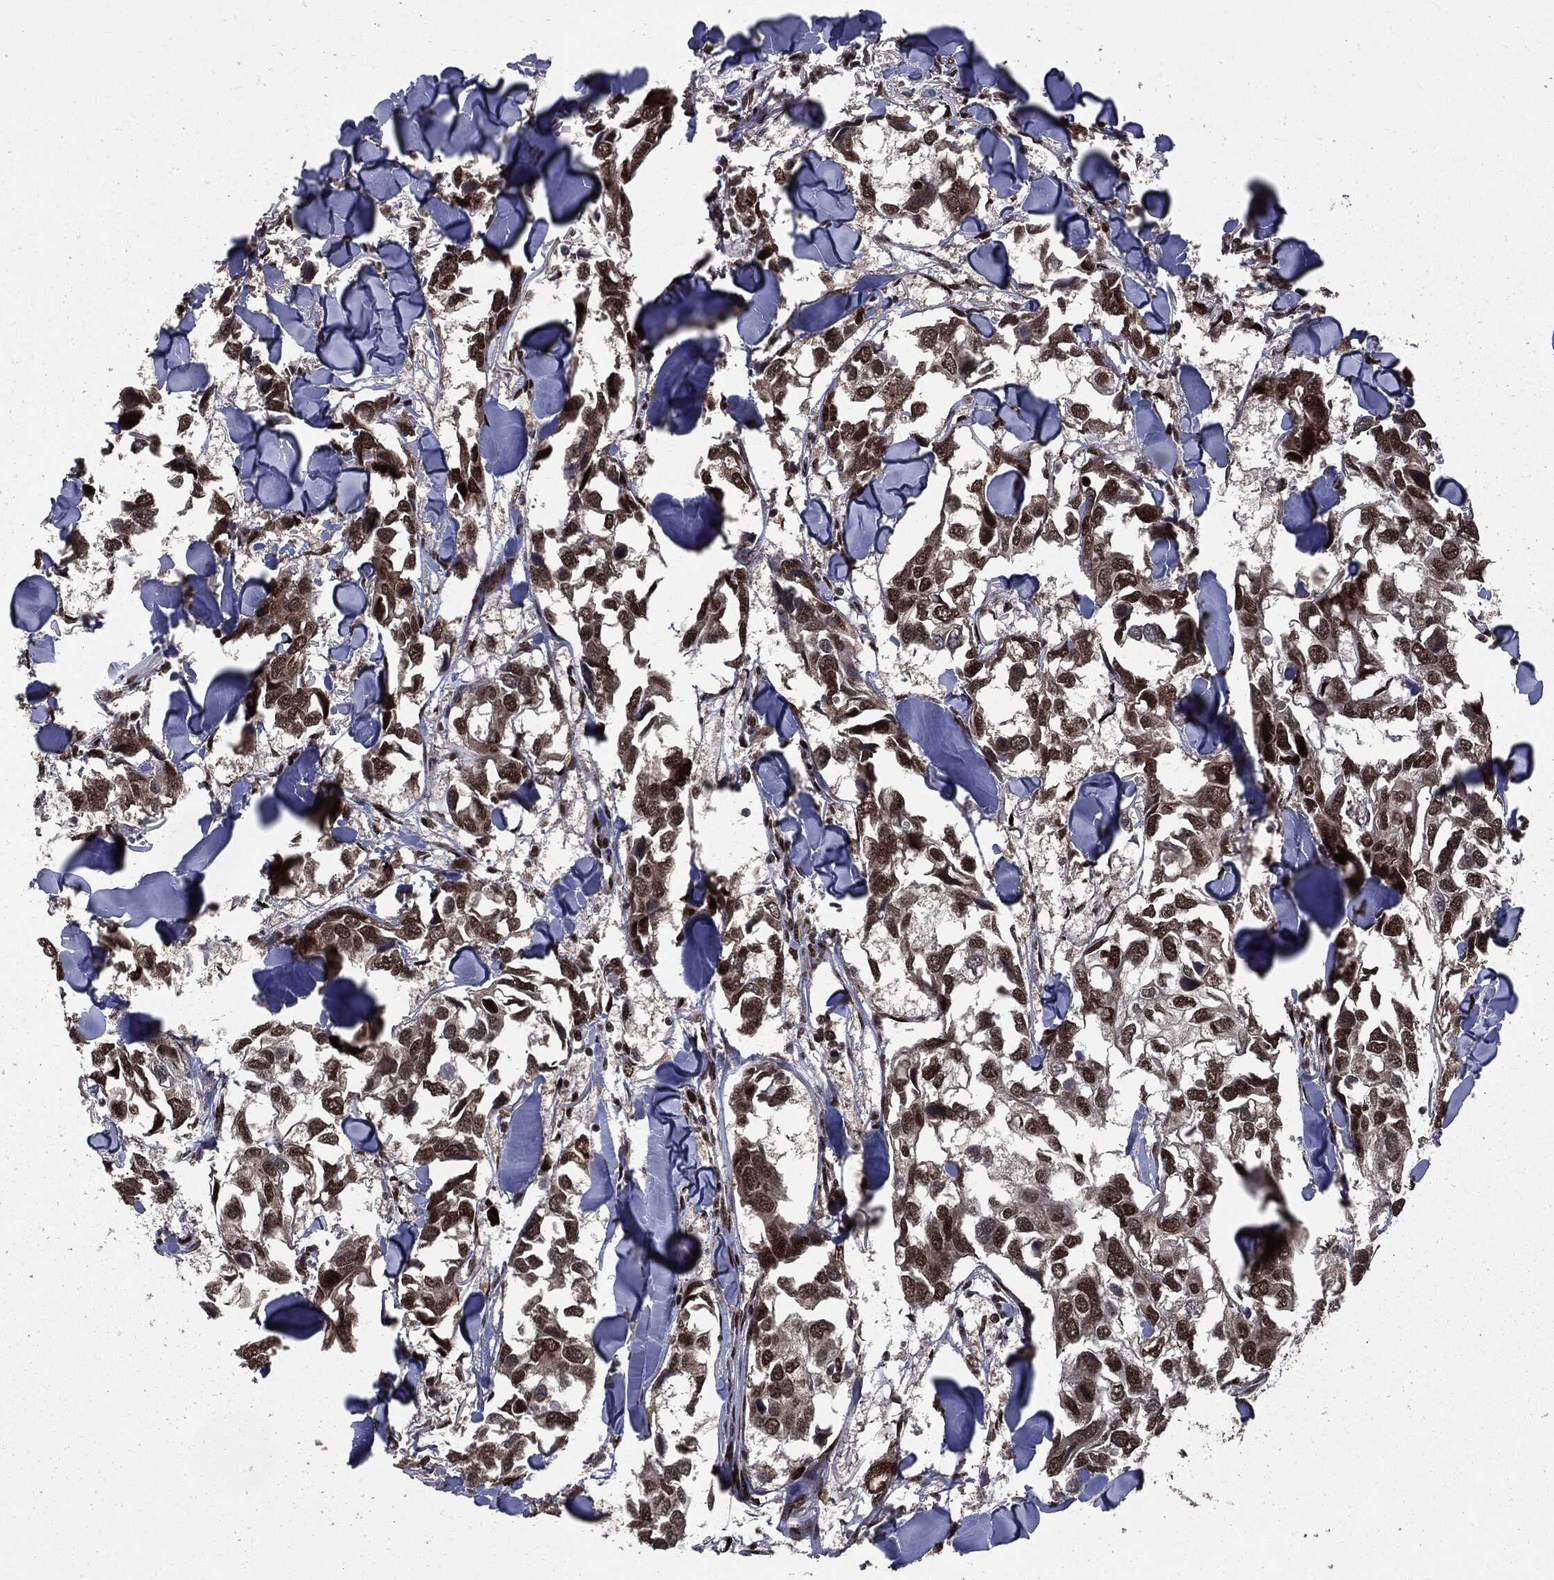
{"staining": {"intensity": "strong", "quantity": ">75%", "location": "nuclear"}, "tissue": "breast cancer", "cell_type": "Tumor cells", "image_type": "cancer", "snomed": [{"axis": "morphology", "description": "Duct carcinoma"}, {"axis": "topography", "description": "Breast"}], "caption": "Tumor cells exhibit high levels of strong nuclear expression in about >75% of cells in human intraductal carcinoma (breast).", "gene": "DVL2", "patient": {"sex": "female", "age": 83}}